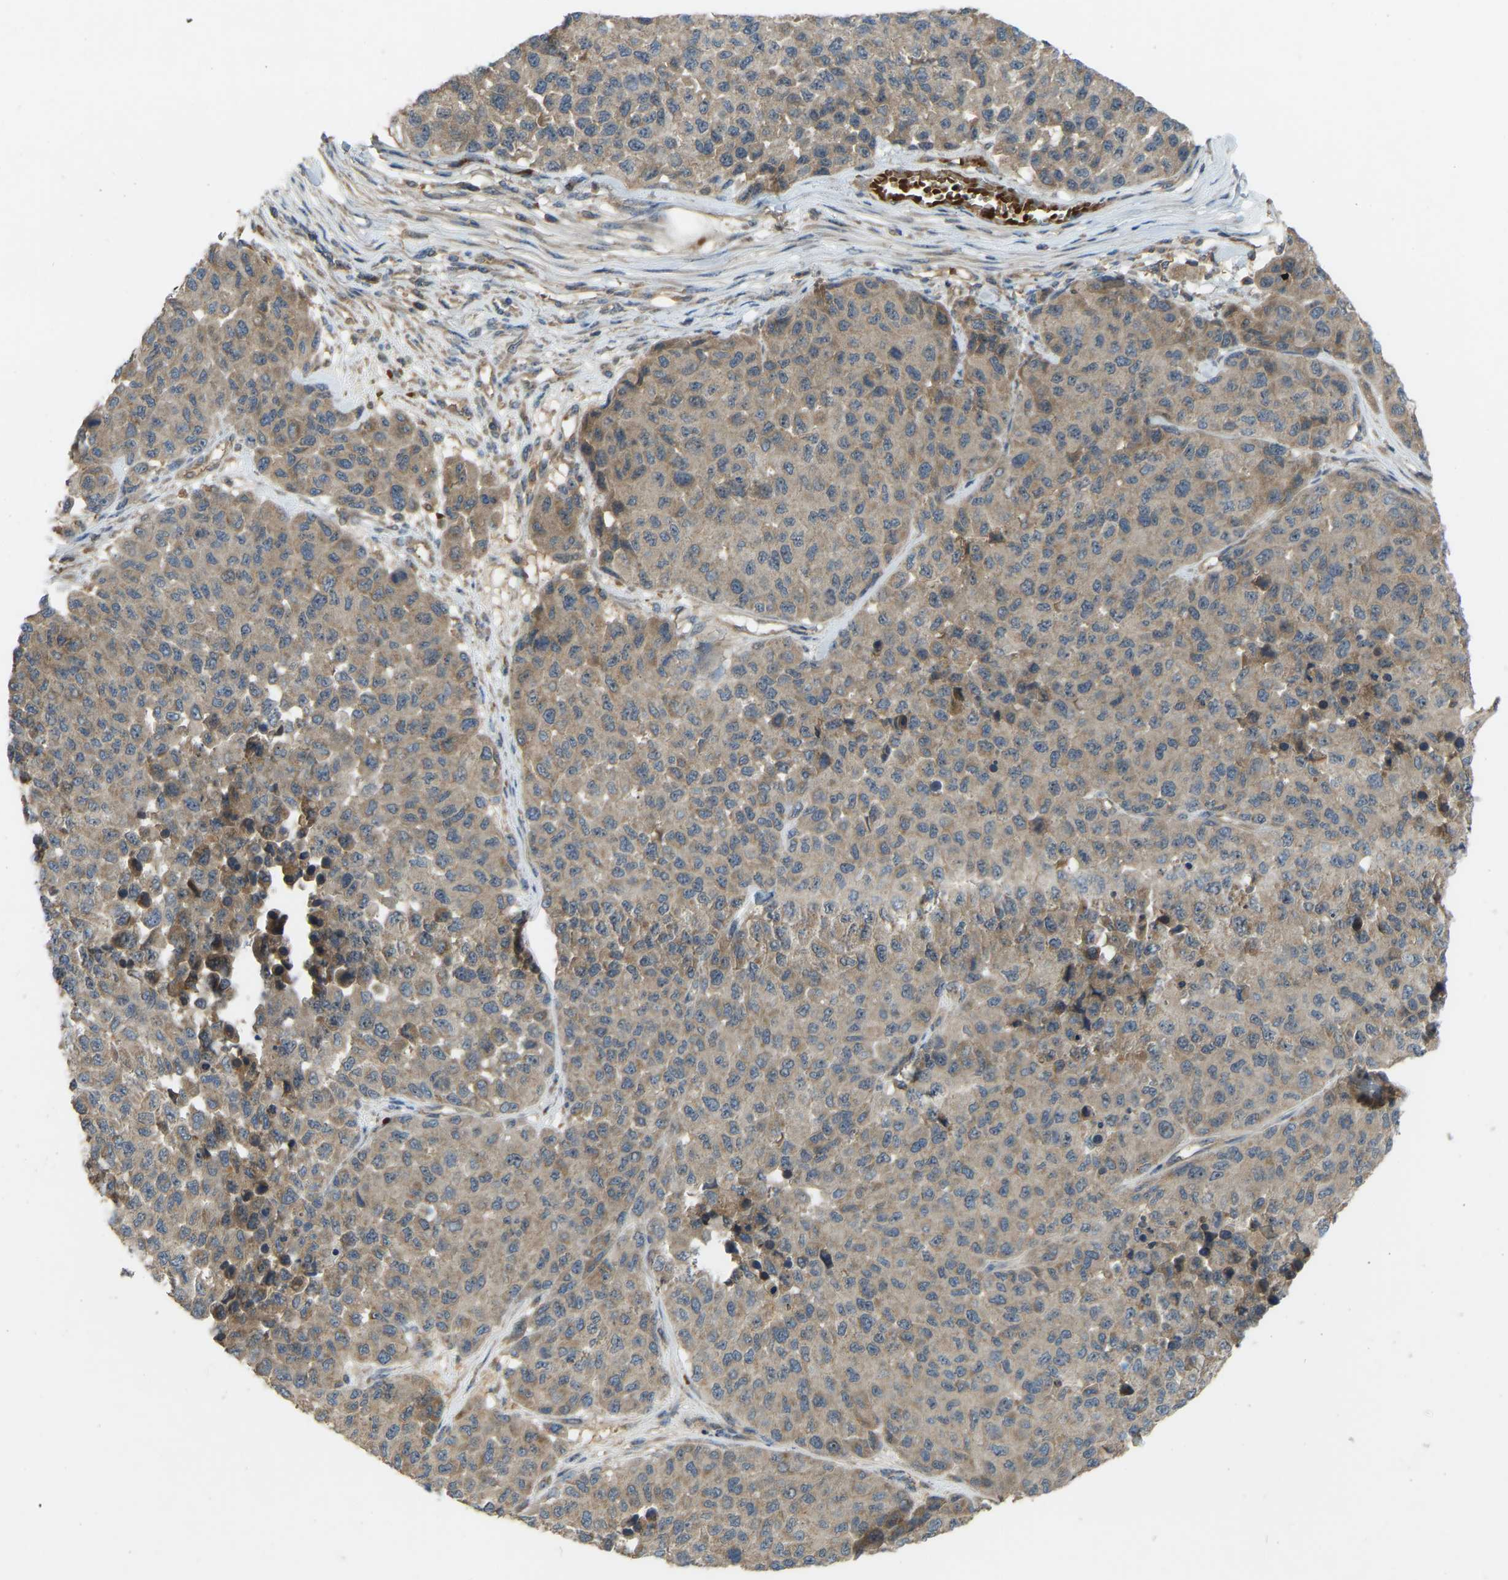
{"staining": {"intensity": "weak", "quantity": "25%-75%", "location": "cytoplasmic/membranous"}, "tissue": "melanoma", "cell_type": "Tumor cells", "image_type": "cancer", "snomed": [{"axis": "morphology", "description": "Malignant melanoma, NOS"}, {"axis": "topography", "description": "Skin"}], "caption": "Protein staining of malignant melanoma tissue demonstrates weak cytoplasmic/membranous staining in about 25%-75% of tumor cells.", "gene": "ZNF71", "patient": {"sex": "male", "age": 62}}